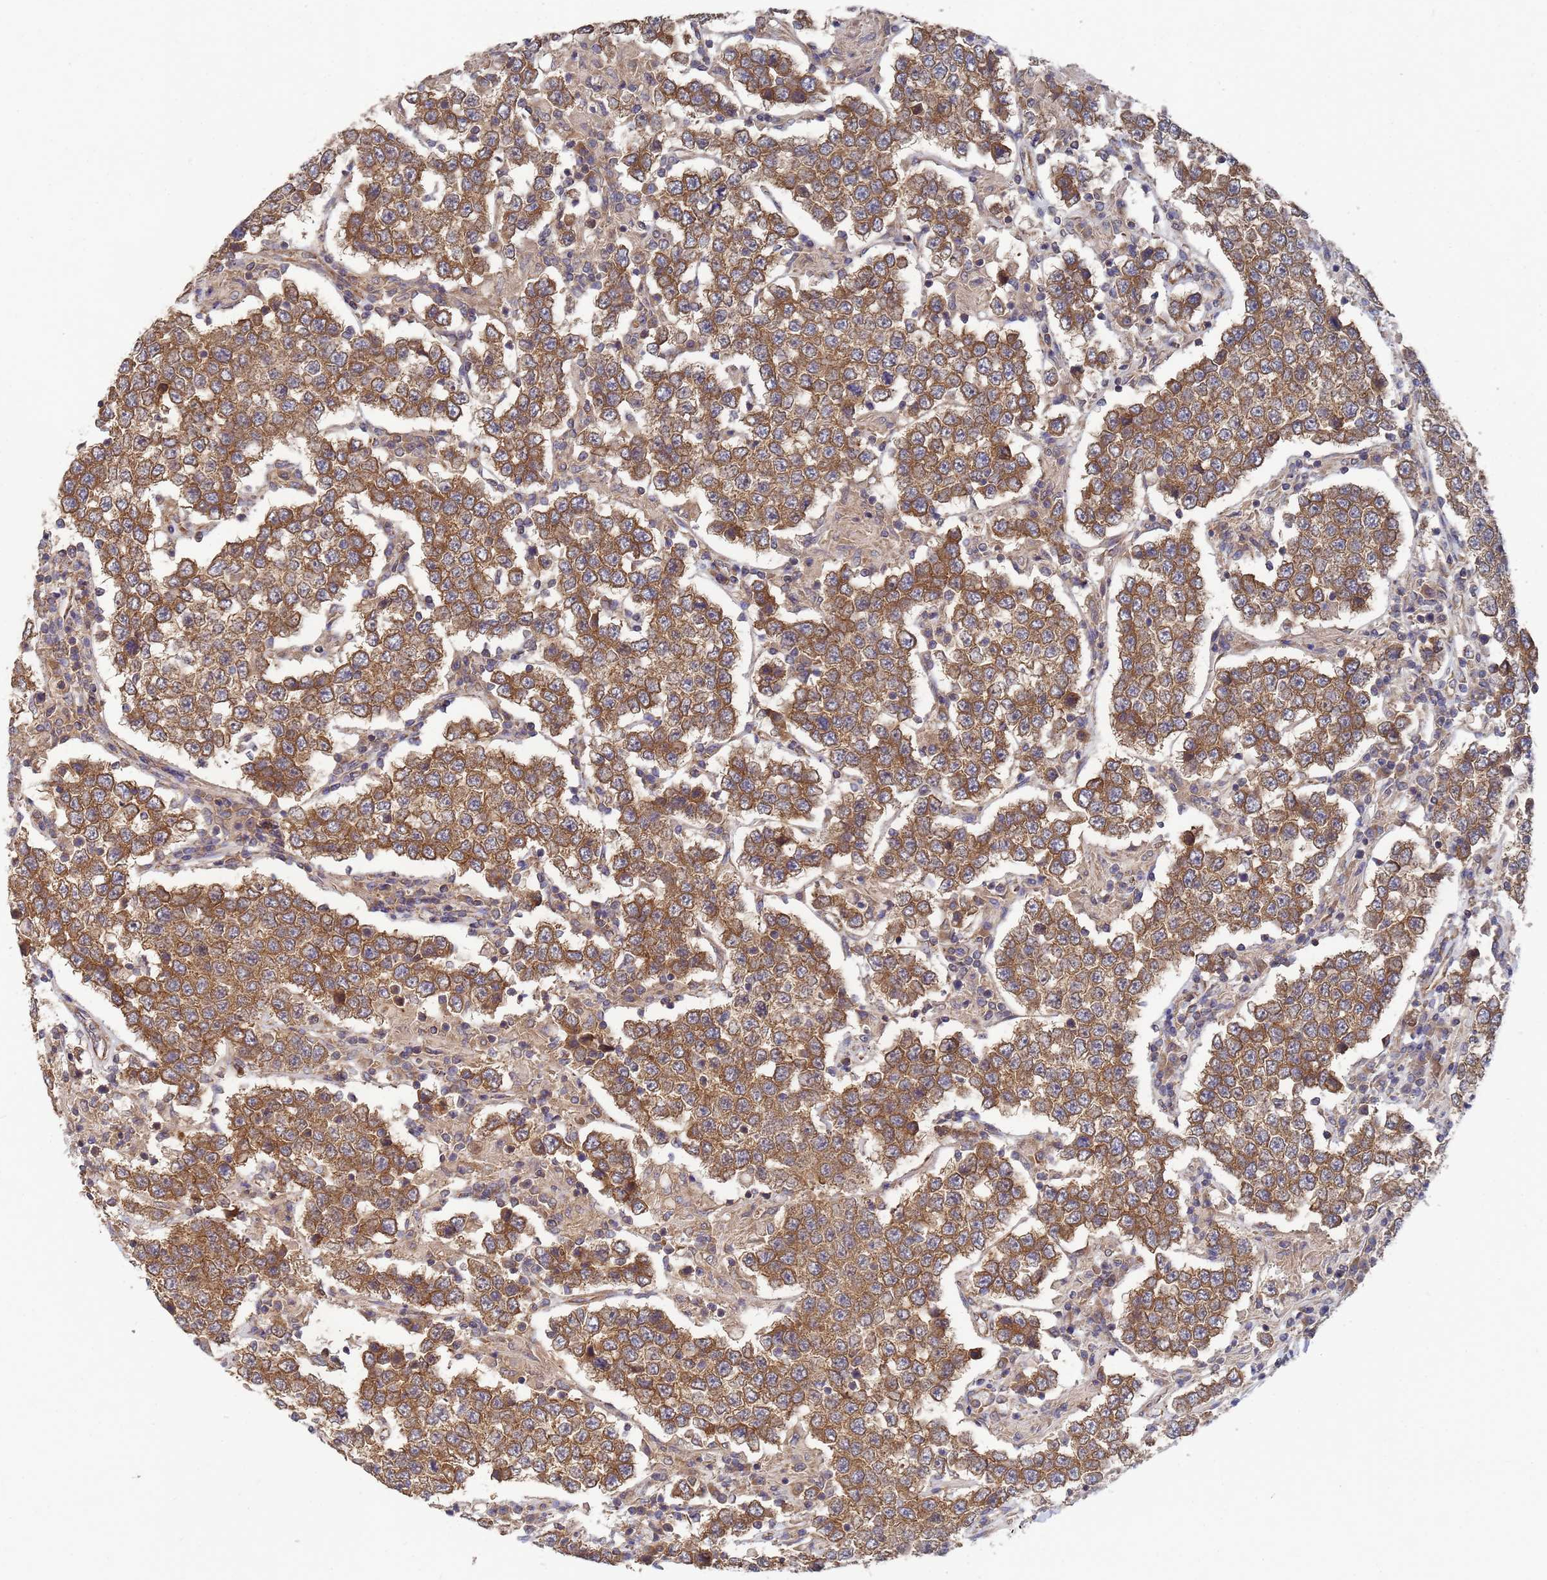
{"staining": {"intensity": "strong", "quantity": ">75%", "location": "cytoplasmic/membranous"}, "tissue": "testis cancer", "cell_type": "Tumor cells", "image_type": "cancer", "snomed": [{"axis": "morphology", "description": "Normal tissue, NOS"}, {"axis": "morphology", "description": "Urothelial carcinoma, High grade"}, {"axis": "morphology", "description": "Seminoma, NOS"}, {"axis": "morphology", "description": "Carcinoma, Embryonal, NOS"}, {"axis": "topography", "description": "Urinary bladder"}, {"axis": "topography", "description": "Testis"}], "caption": "DAB (3,3'-diaminobenzidine) immunohistochemical staining of testis cancer (seminoma) exhibits strong cytoplasmic/membranous protein positivity in approximately >75% of tumor cells.", "gene": "ALS2CL", "patient": {"sex": "male", "age": 41}}